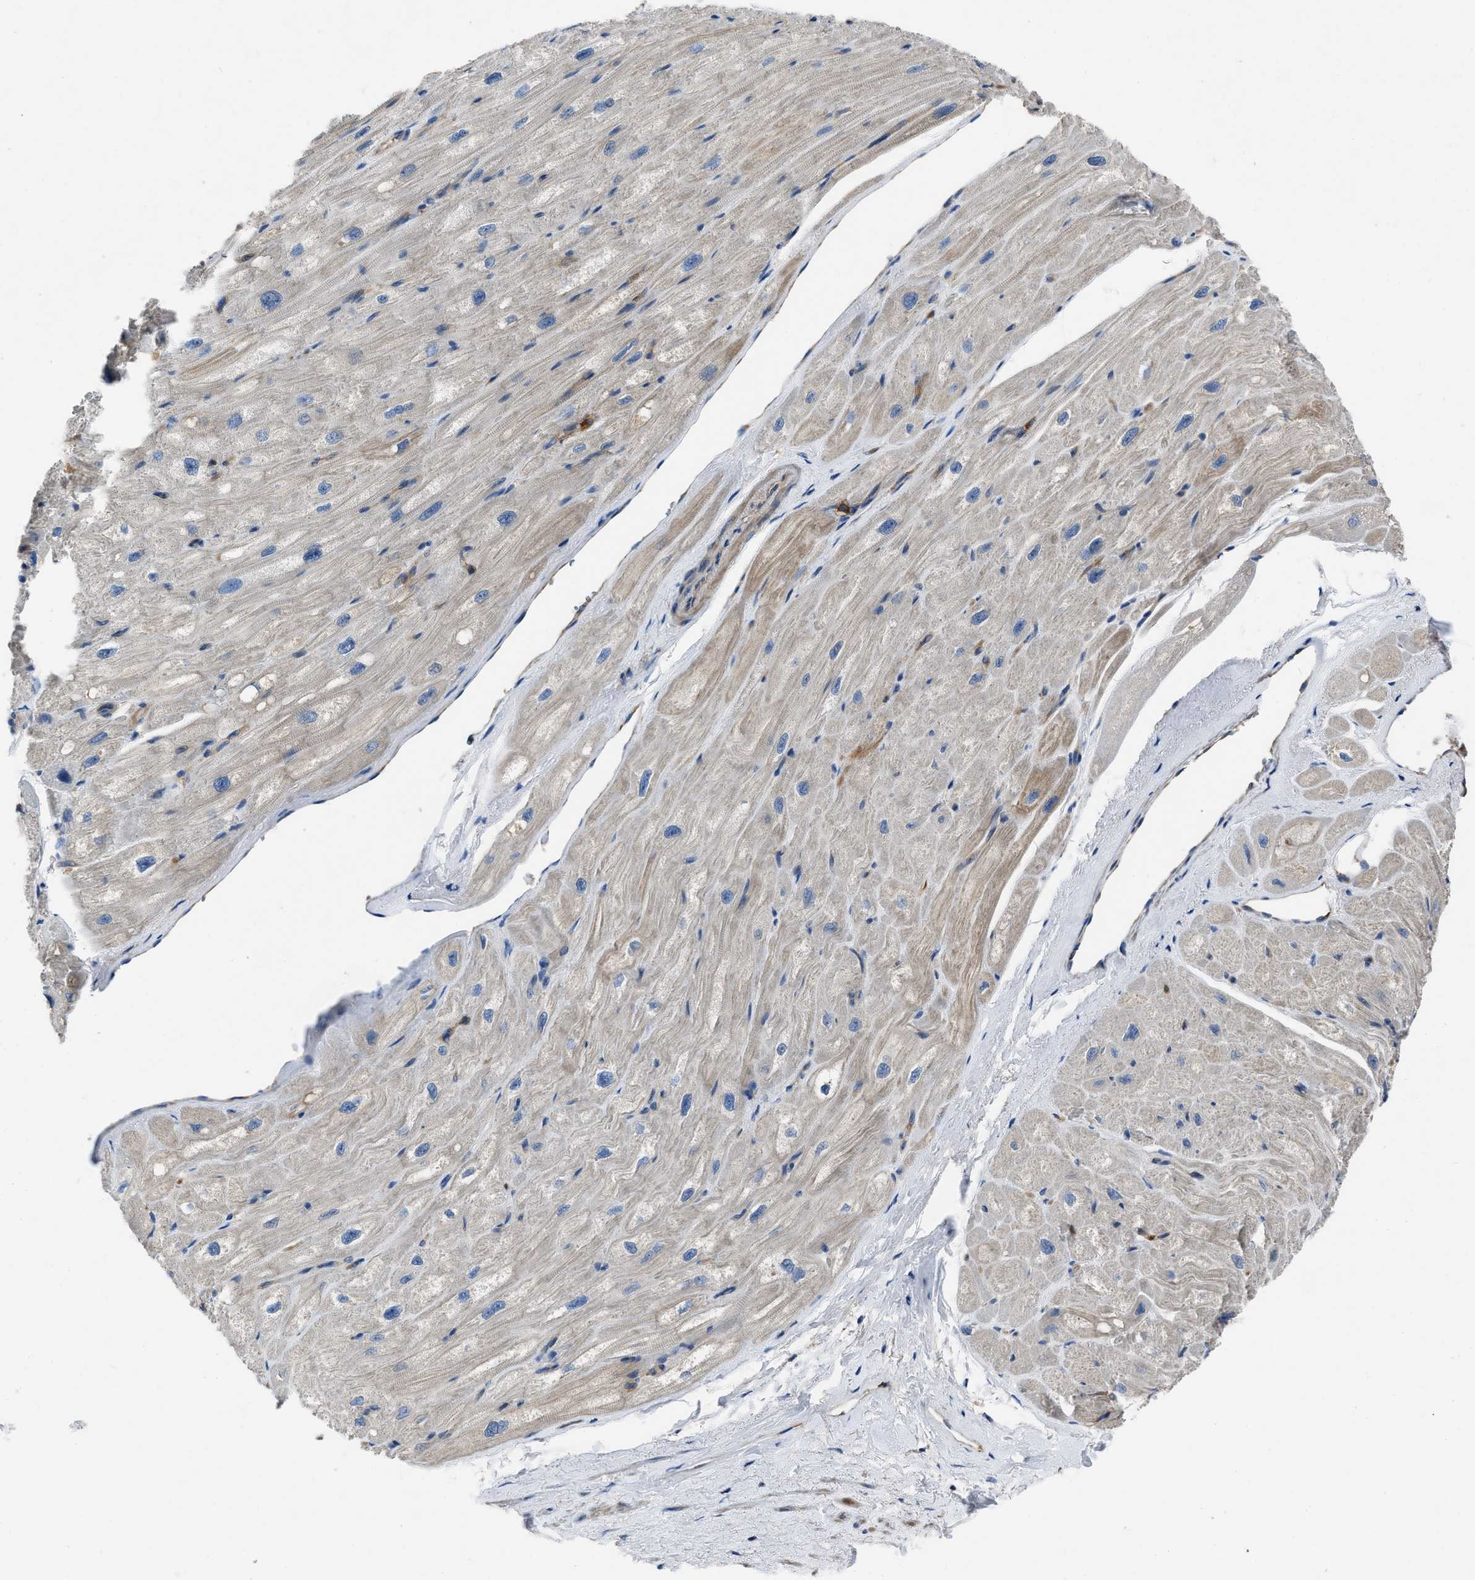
{"staining": {"intensity": "weak", "quantity": "<25%", "location": "cytoplasmic/membranous"}, "tissue": "heart muscle", "cell_type": "Cardiomyocytes", "image_type": "normal", "snomed": [{"axis": "morphology", "description": "Normal tissue, NOS"}, {"axis": "topography", "description": "Heart"}], "caption": "Image shows no protein staining in cardiomyocytes of unremarkable heart muscle. (Immunohistochemistry (ihc), brightfield microscopy, high magnification).", "gene": "YARS1", "patient": {"sex": "male", "age": 49}}